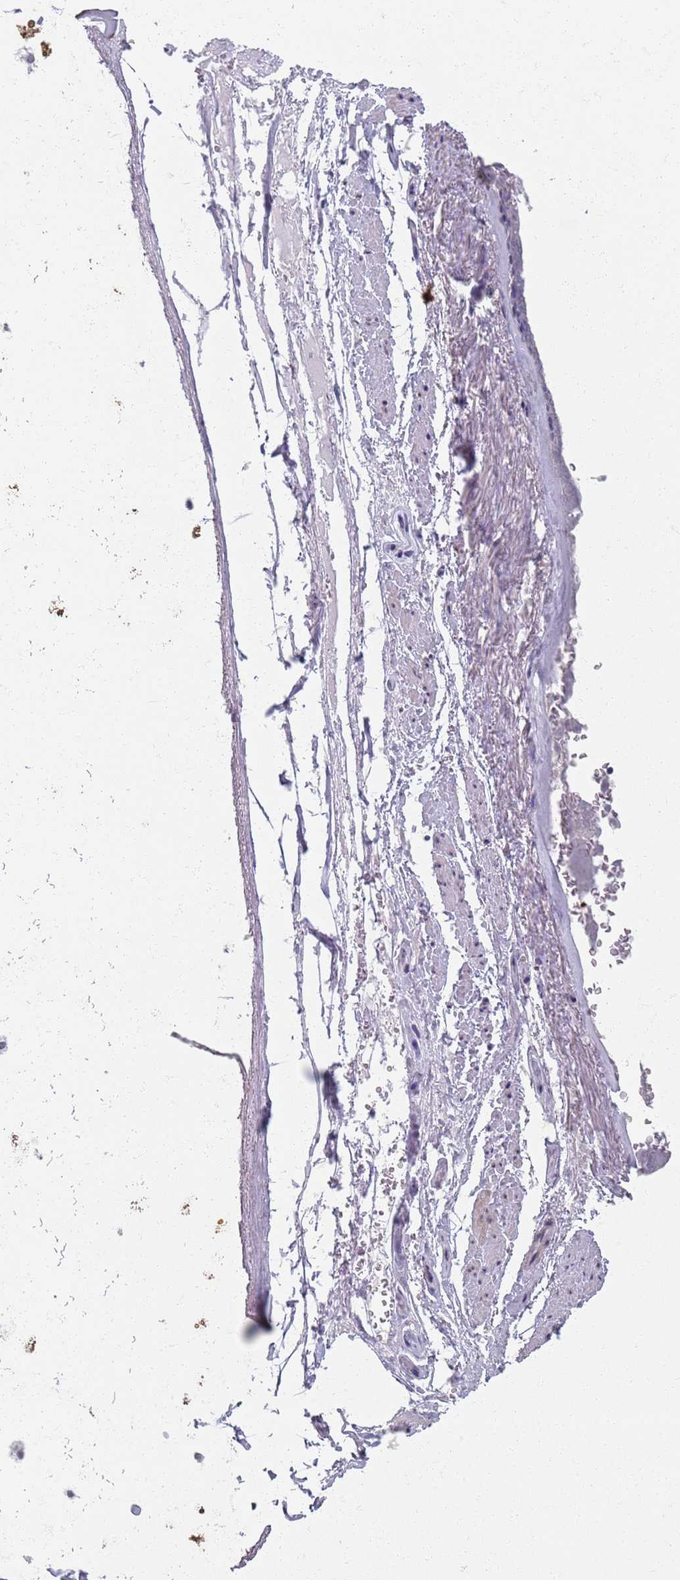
{"staining": {"intensity": "negative", "quantity": "none", "location": "none"}, "tissue": "adipose tissue", "cell_type": "Adipocytes", "image_type": "normal", "snomed": [{"axis": "morphology", "description": "Normal tissue, NOS"}, {"axis": "topography", "description": "Cartilage tissue"}], "caption": "Immunohistochemistry (IHC) photomicrograph of benign adipose tissue stained for a protein (brown), which shows no positivity in adipocytes.", "gene": "SAMD1", "patient": {"sex": "male", "age": 66}}